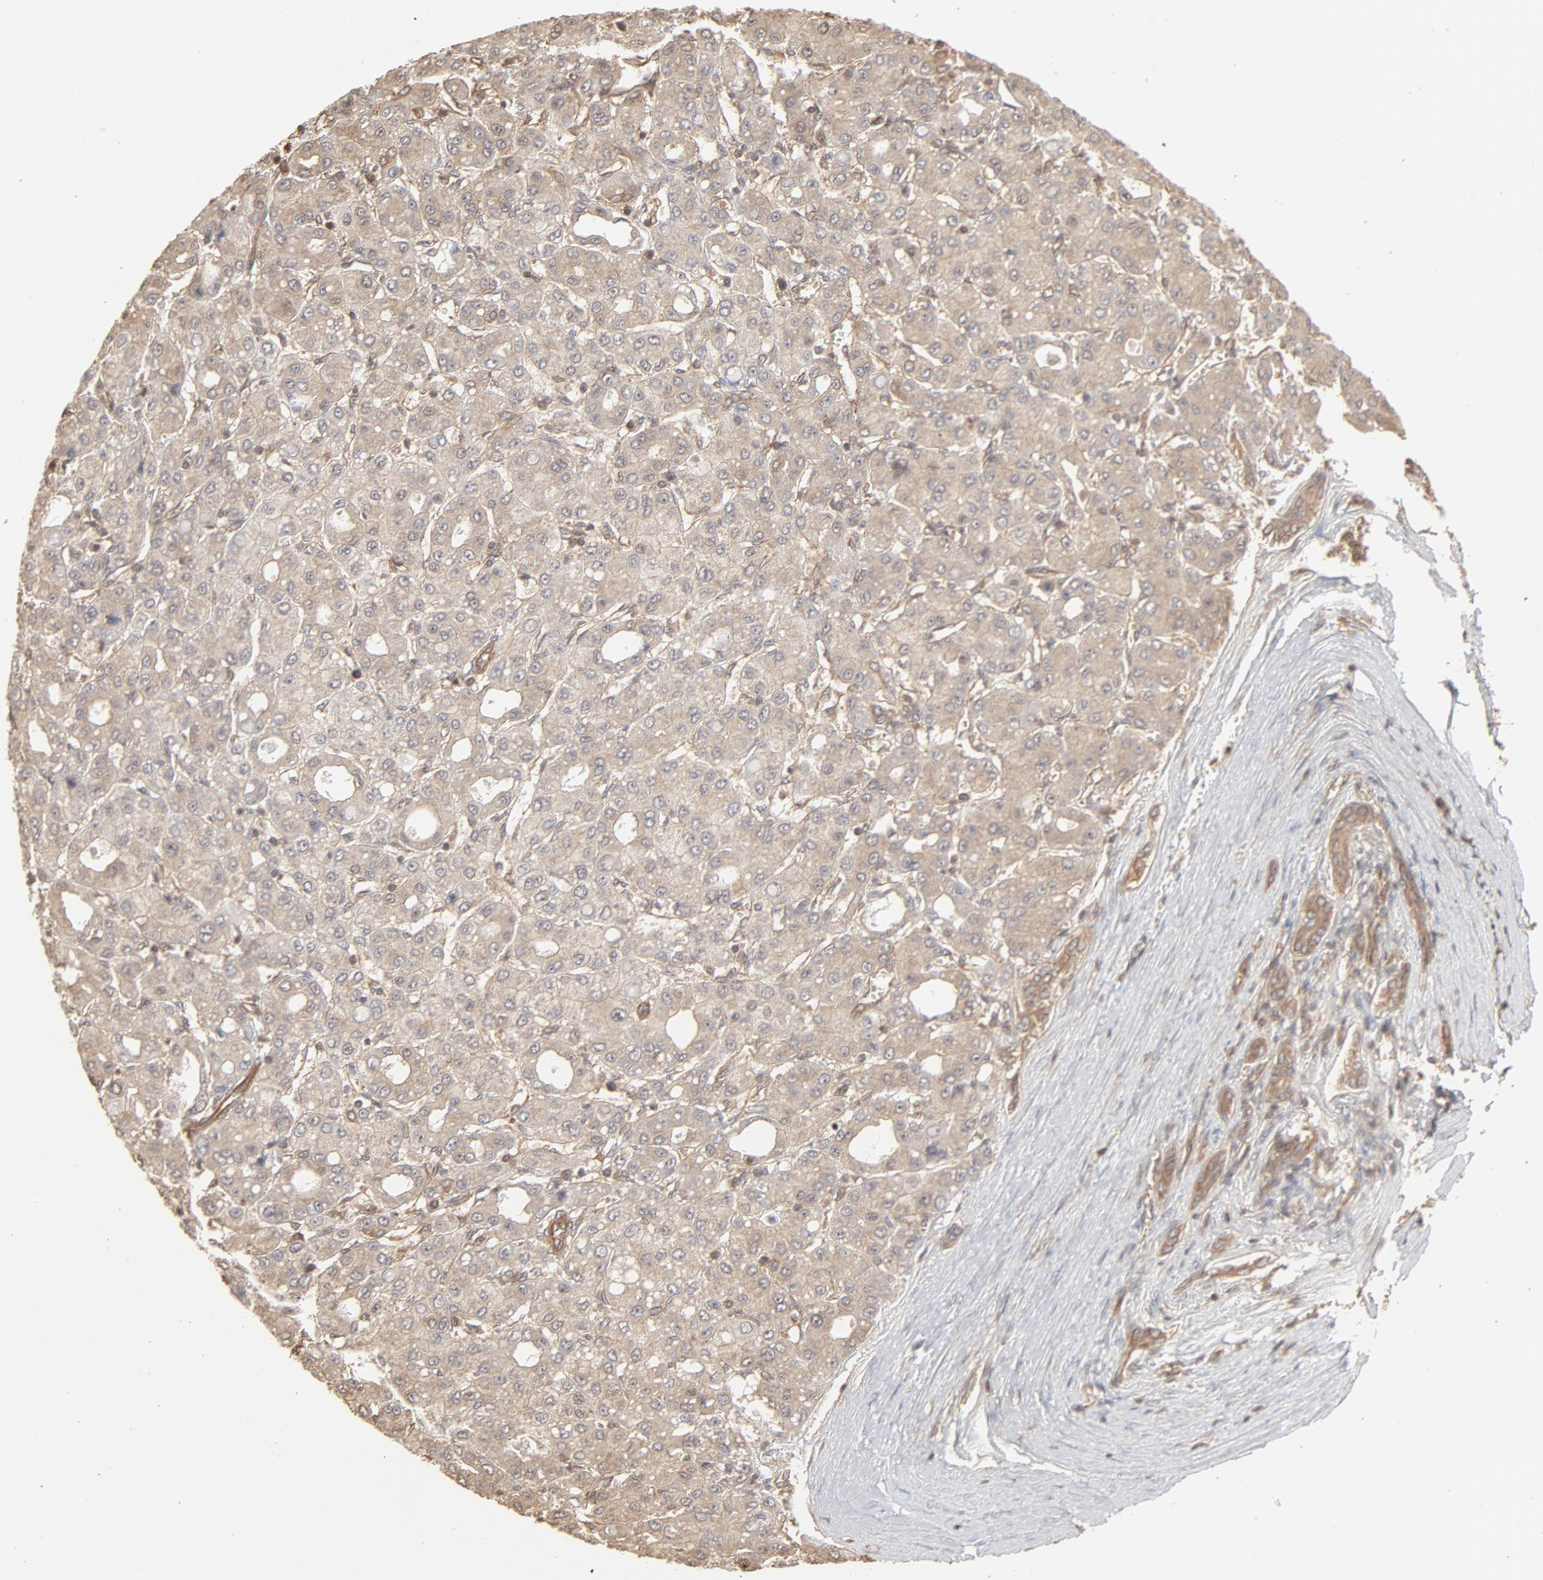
{"staining": {"intensity": "weak", "quantity": ">75%", "location": "cytoplasmic/membranous"}, "tissue": "liver cancer", "cell_type": "Tumor cells", "image_type": "cancer", "snomed": [{"axis": "morphology", "description": "Carcinoma, Hepatocellular, NOS"}, {"axis": "topography", "description": "Liver"}], "caption": "The photomicrograph displays a brown stain indicating the presence of a protein in the cytoplasmic/membranous of tumor cells in hepatocellular carcinoma (liver).", "gene": "PPP2CA", "patient": {"sex": "male", "age": 69}}